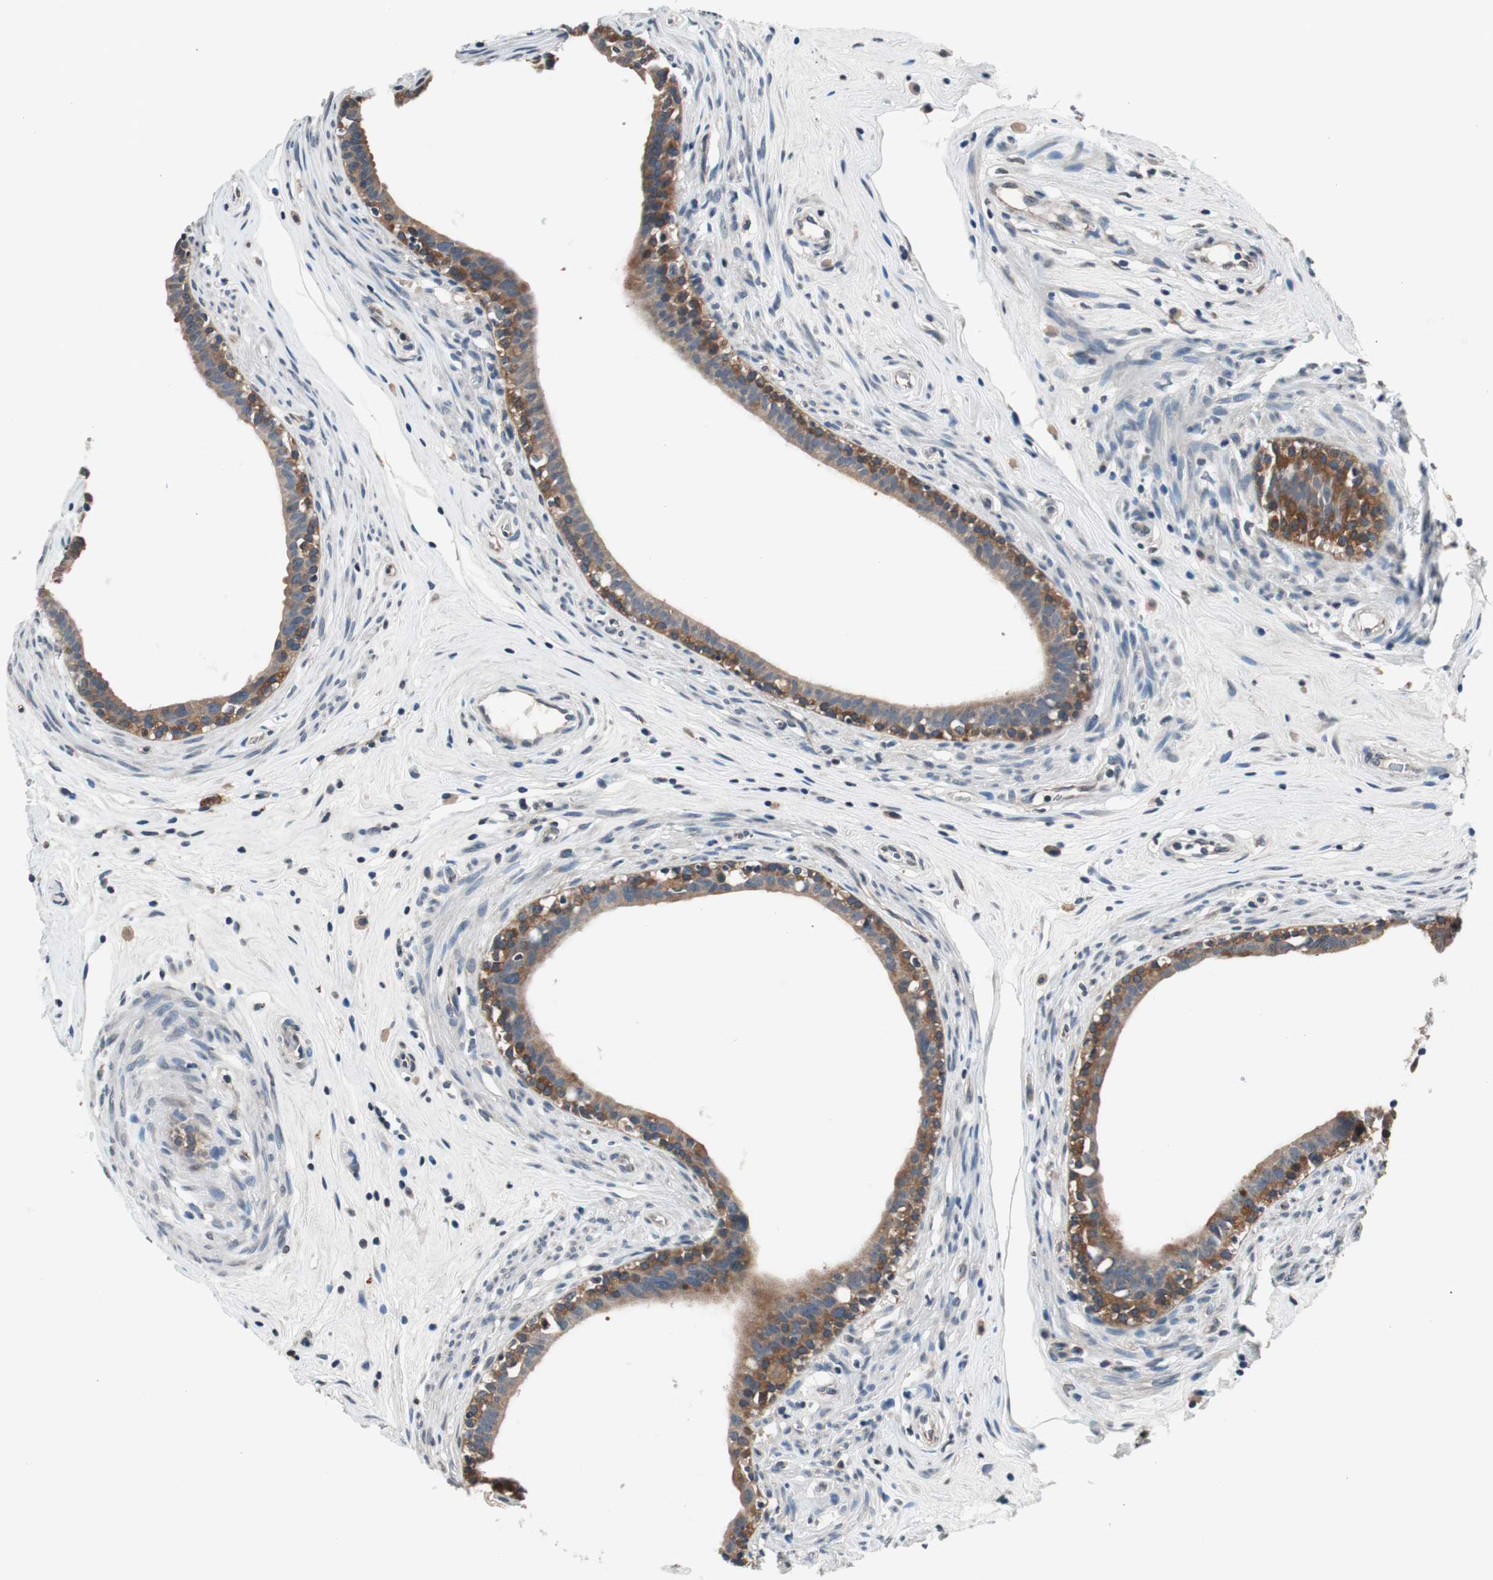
{"staining": {"intensity": "moderate", "quantity": ">75%", "location": "cytoplasmic/membranous"}, "tissue": "epididymis", "cell_type": "Glandular cells", "image_type": "normal", "snomed": [{"axis": "morphology", "description": "Normal tissue, NOS"}, {"axis": "morphology", "description": "Inflammation, NOS"}, {"axis": "topography", "description": "Epididymis"}], "caption": "Epididymis was stained to show a protein in brown. There is medium levels of moderate cytoplasmic/membranous expression in about >75% of glandular cells. (brown staining indicates protein expression, while blue staining denotes nuclei).", "gene": "GCLC", "patient": {"sex": "male", "age": 84}}